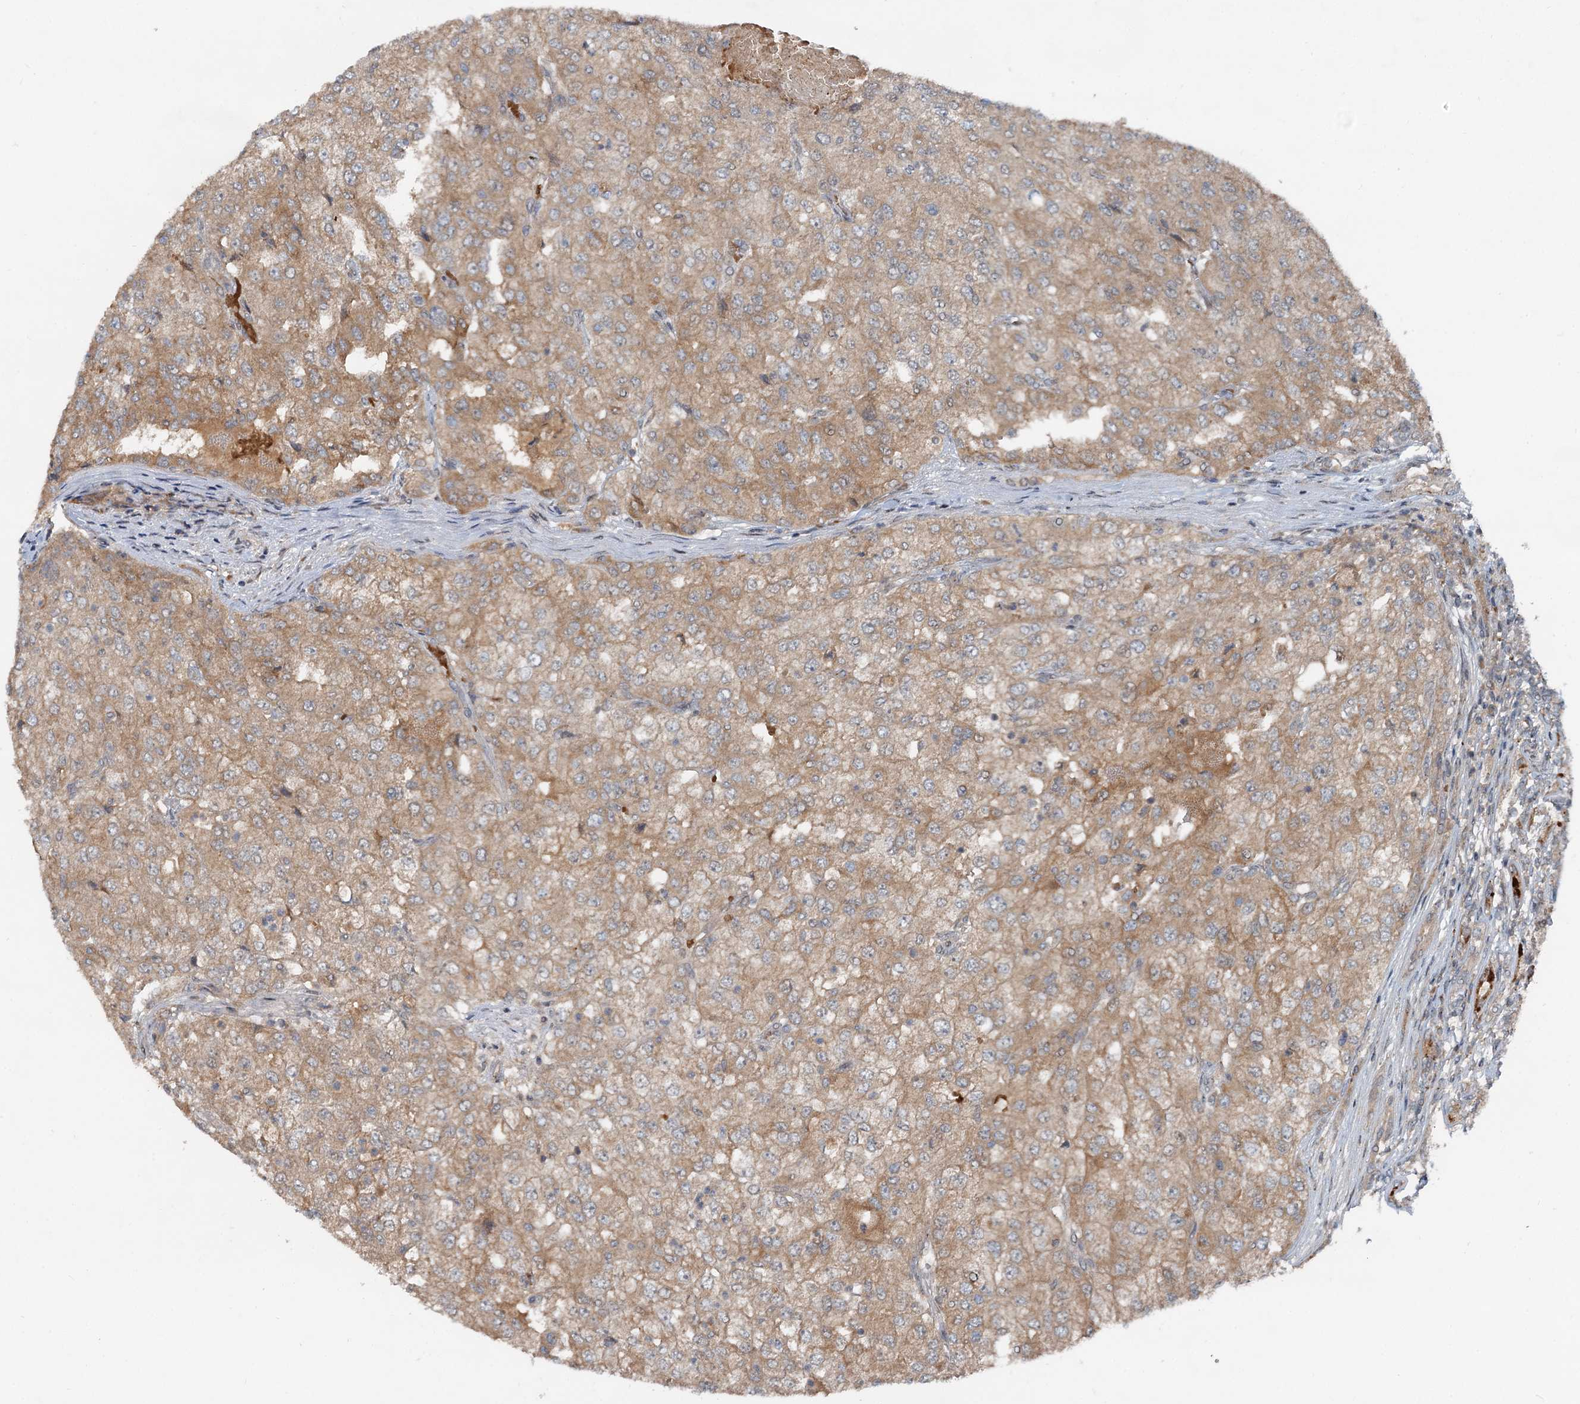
{"staining": {"intensity": "weak", "quantity": ">75%", "location": "cytoplasmic/membranous"}, "tissue": "renal cancer", "cell_type": "Tumor cells", "image_type": "cancer", "snomed": [{"axis": "morphology", "description": "Adenocarcinoma, NOS"}, {"axis": "topography", "description": "Kidney"}], "caption": "Immunohistochemistry staining of adenocarcinoma (renal), which demonstrates low levels of weak cytoplasmic/membranous staining in about >75% of tumor cells indicating weak cytoplasmic/membranous protein staining. The staining was performed using DAB (3,3'-diaminobenzidine) (brown) for protein detection and nuclei were counterstained in hematoxylin (blue).", "gene": "CEP68", "patient": {"sex": "female", "age": 54}}